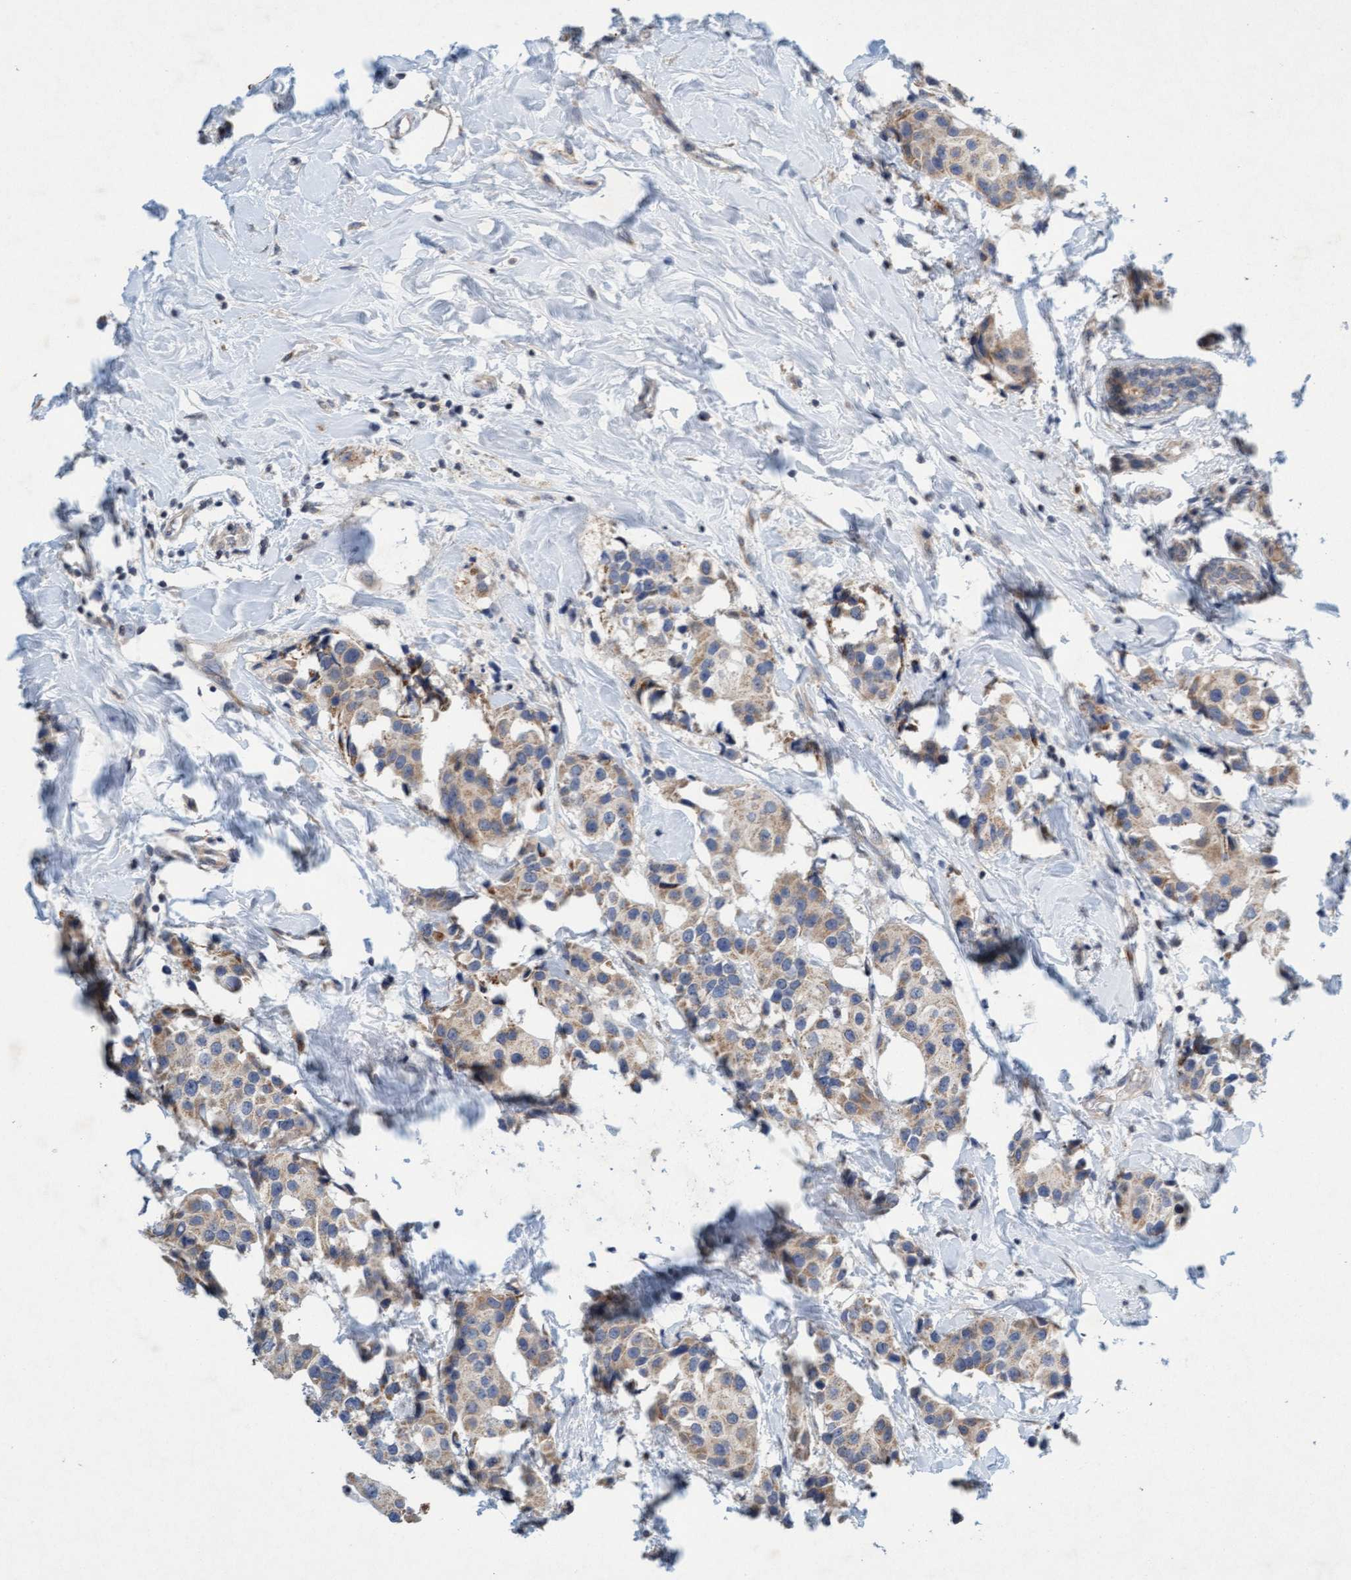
{"staining": {"intensity": "weak", "quantity": ">75%", "location": "cytoplasmic/membranous"}, "tissue": "breast cancer", "cell_type": "Tumor cells", "image_type": "cancer", "snomed": [{"axis": "morphology", "description": "Normal tissue, NOS"}, {"axis": "morphology", "description": "Duct carcinoma"}, {"axis": "topography", "description": "Breast"}], "caption": "Infiltrating ductal carcinoma (breast) tissue reveals weak cytoplasmic/membranous positivity in approximately >75% of tumor cells, visualized by immunohistochemistry. The staining is performed using DAB (3,3'-diaminobenzidine) brown chromogen to label protein expression. The nuclei are counter-stained blue using hematoxylin.", "gene": "DDHD2", "patient": {"sex": "female", "age": 39}}